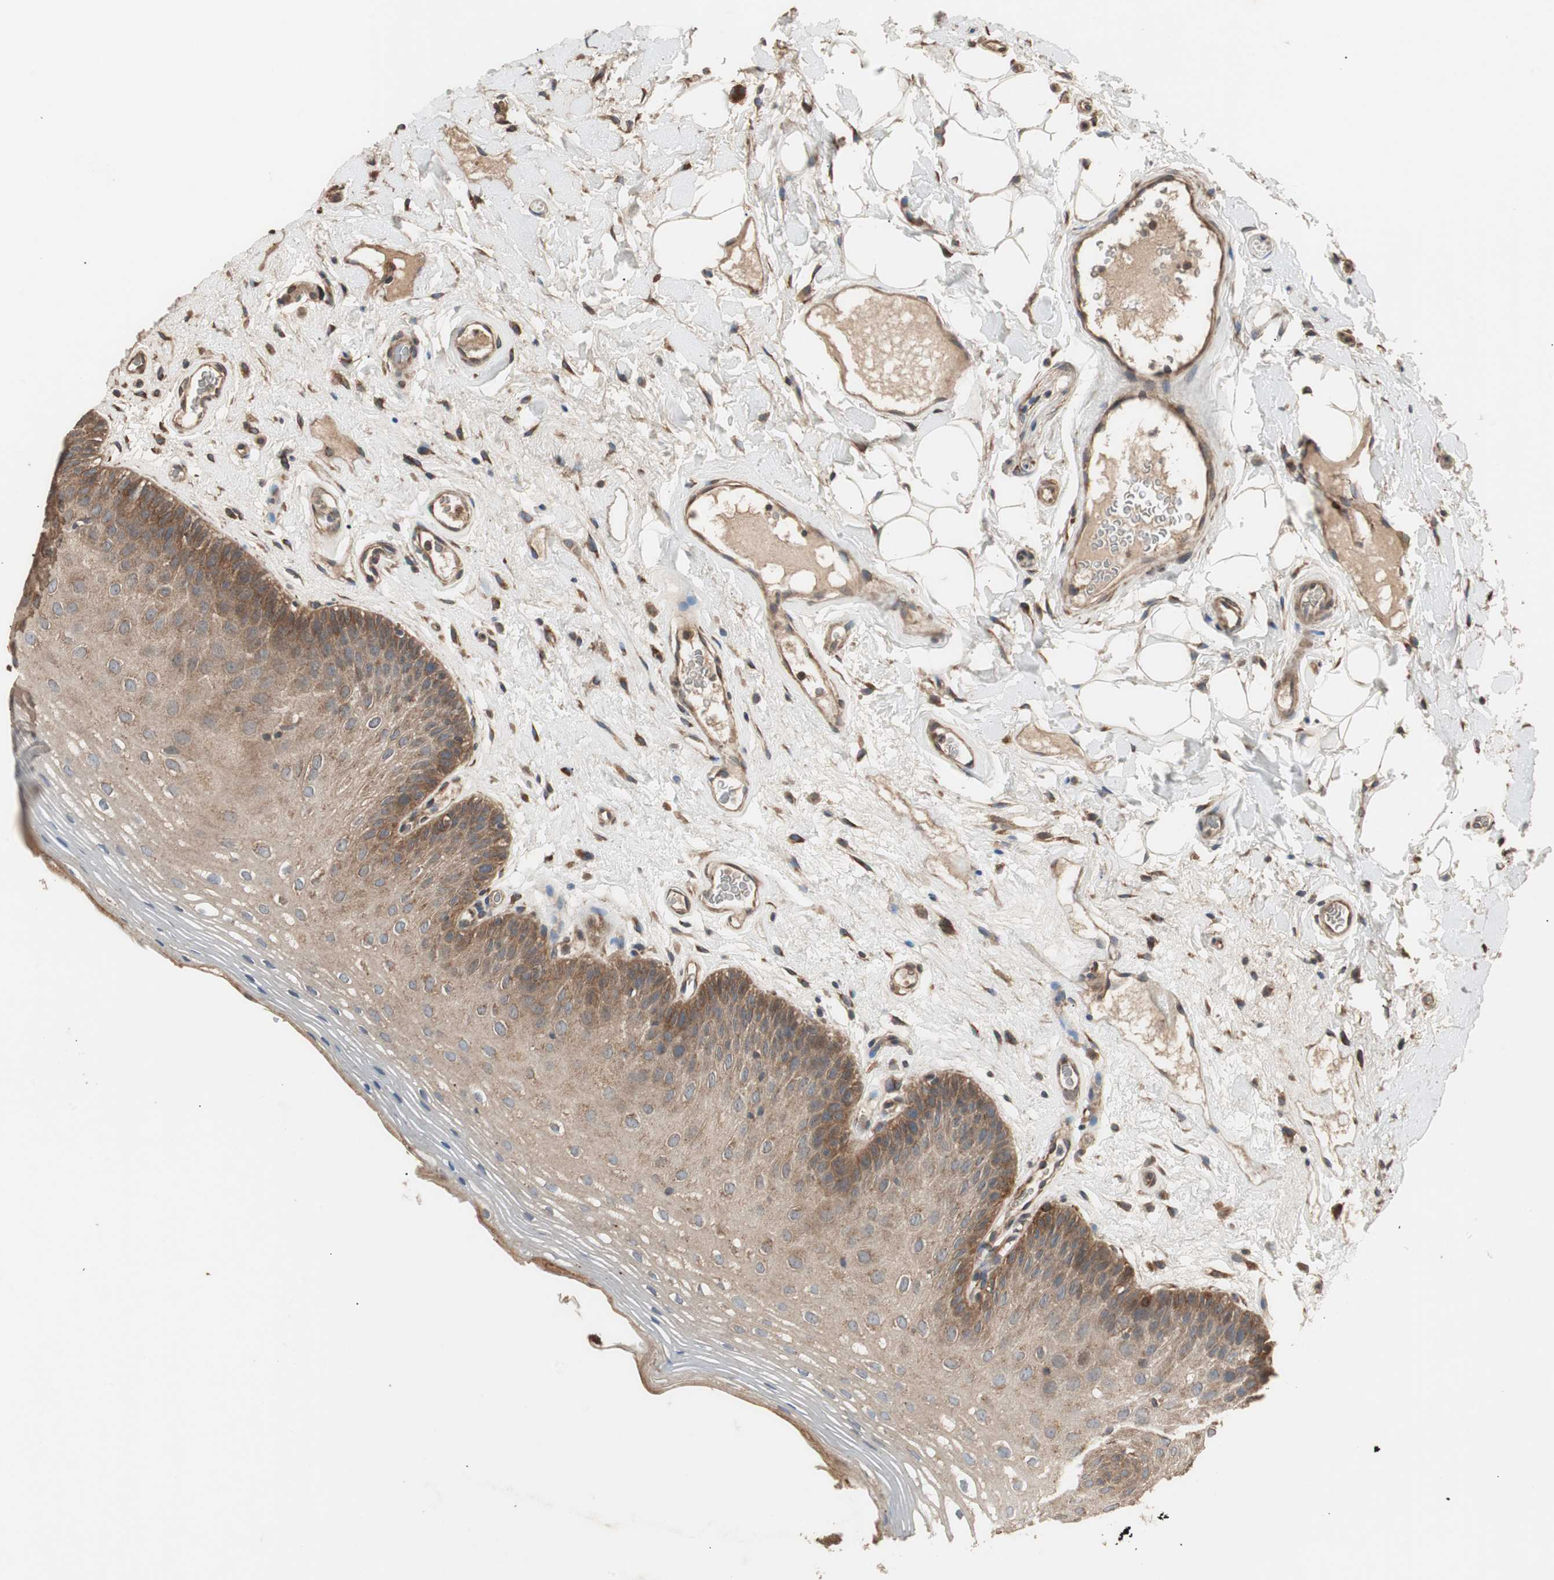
{"staining": {"intensity": "weak", "quantity": ">75%", "location": "cytoplasmic/membranous"}, "tissue": "oral mucosa", "cell_type": "Squamous epithelial cells", "image_type": "normal", "snomed": [{"axis": "morphology", "description": "Normal tissue, NOS"}, {"axis": "morphology", "description": "Squamous cell carcinoma, NOS"}, {"axis": "topography", "description": "Skeletal muscle"}, {"axis": "topography", "description": "Oral tissue"}], "caption": "Brown immunohistochemical staining in benign human oral mucosa reveals weak cytoplasmic/membranous staining in about >75% of squamous epithelial cells.", "gene": "LZTS1", "patient": {"sex": "male", "age": 71}}